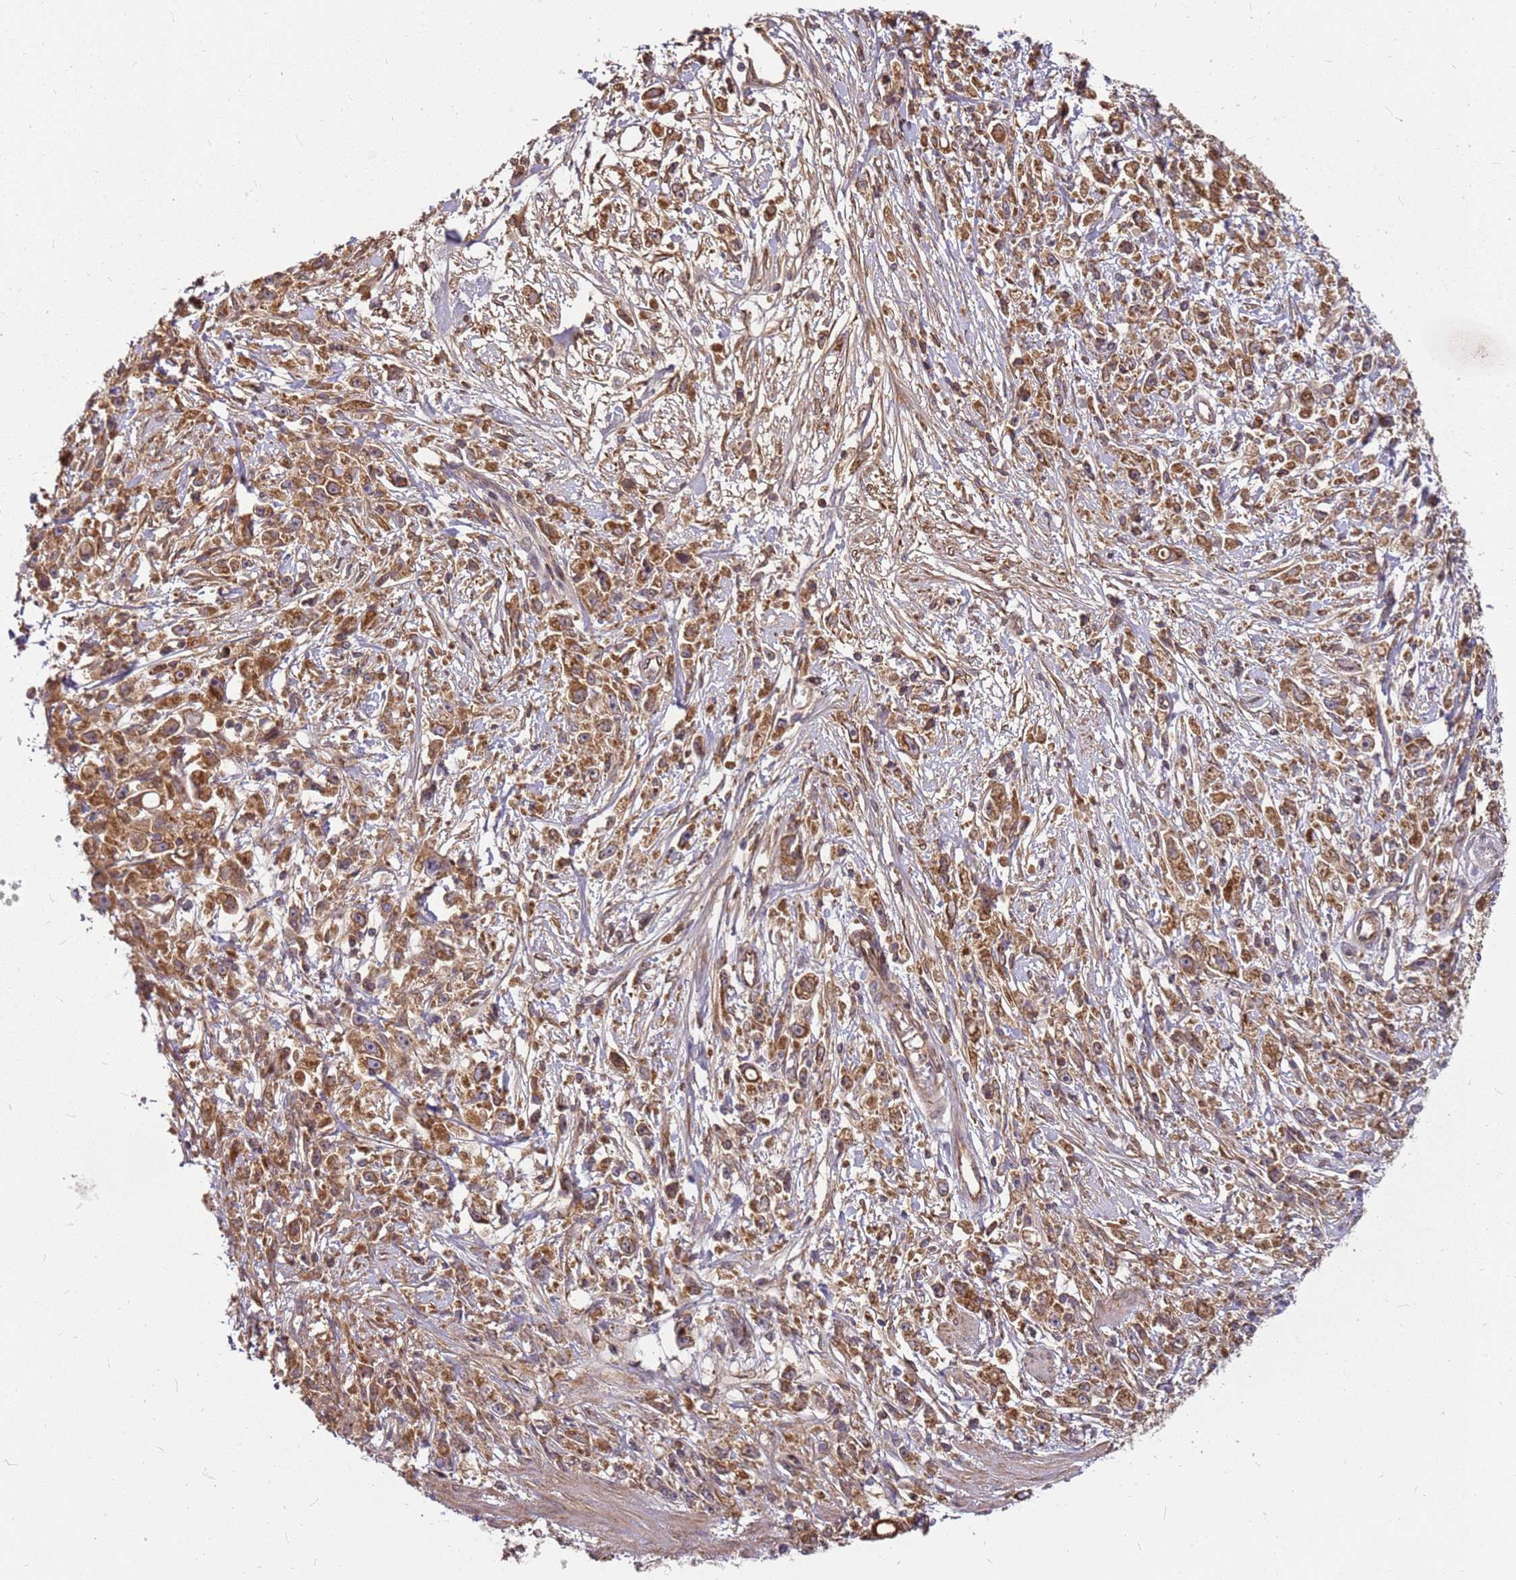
{"staining": {"intensity": "moderate", "quantity": ">75%", "location": "cytoplasmic/membranous"}, "tissue": "stomach cancer", "cell_type": "Tumor cells", "image_type": "cancer", "snomed": [{"axis": "morphology", "description": "Adenocarcinoma, NOS"}, {"axis": "topography", "description": "Stomach"}], "caption": "Immunohistochemical staining of stomach adenocarcinoma reveals medium levels of moderate cytoplasmic/membranous protein expression in about >75% of tumor cells. Using DAB (brown) and hematoxylin (blue) stains, captured at high magnification using brightfield microscopy.", "gene": "CCDC159", "patient": {"sex": "female", "age": 59}}